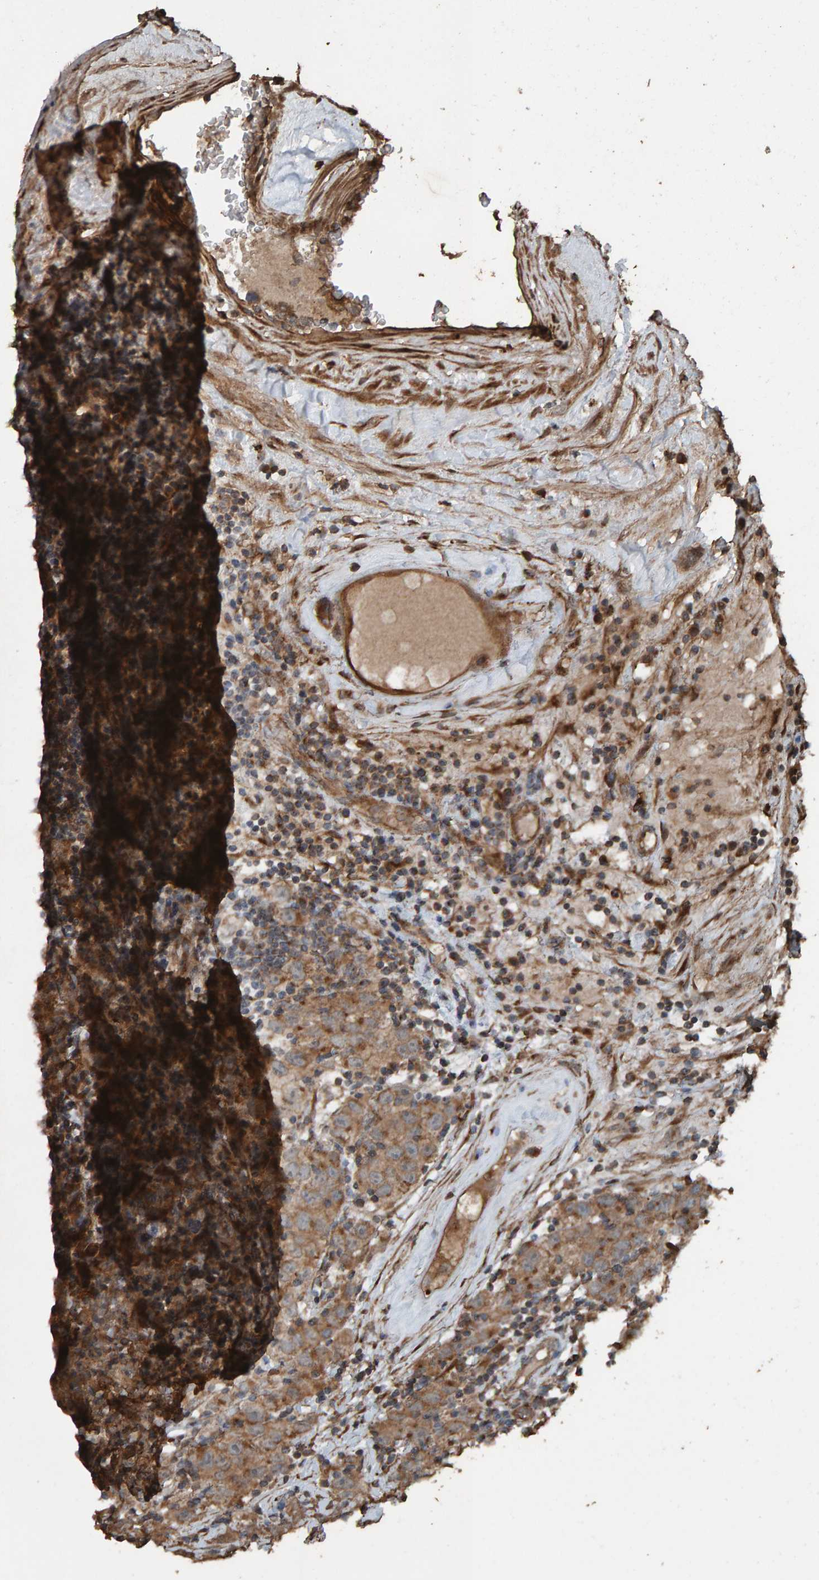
{"staining": {"intensity": "moderate", "quantity": ">75%", "location": "cytoplasmic/membranous"}, "tissue": "testis cancer", "cell_type": "Tumor cells", "image_type": "cancer", "snomed": [{"axis": "morphology", "description": "Seminoma, NOS"}, {"axis": "morphology", "description": "Carcinoma, Embryonal, NOS"}, {"axis": "topography", "description": "Testis"}], "caption": "Immunohistochemistry (IHC) staining of testis cancer (seminoma), which reveals medium levels of moderate cytoplasmic/membranous positivity in about >75% of tumor cells indicating moderate cytoplasmic/membranous protein expression. The staining was performed using DAB (3,3'-diaminobenzidine) (brown) for protein detection and nuclei were counterstained in hematoxylin (blue).", "gene": "DUS1L", "patient": {"sex": "male", "age": 28}}